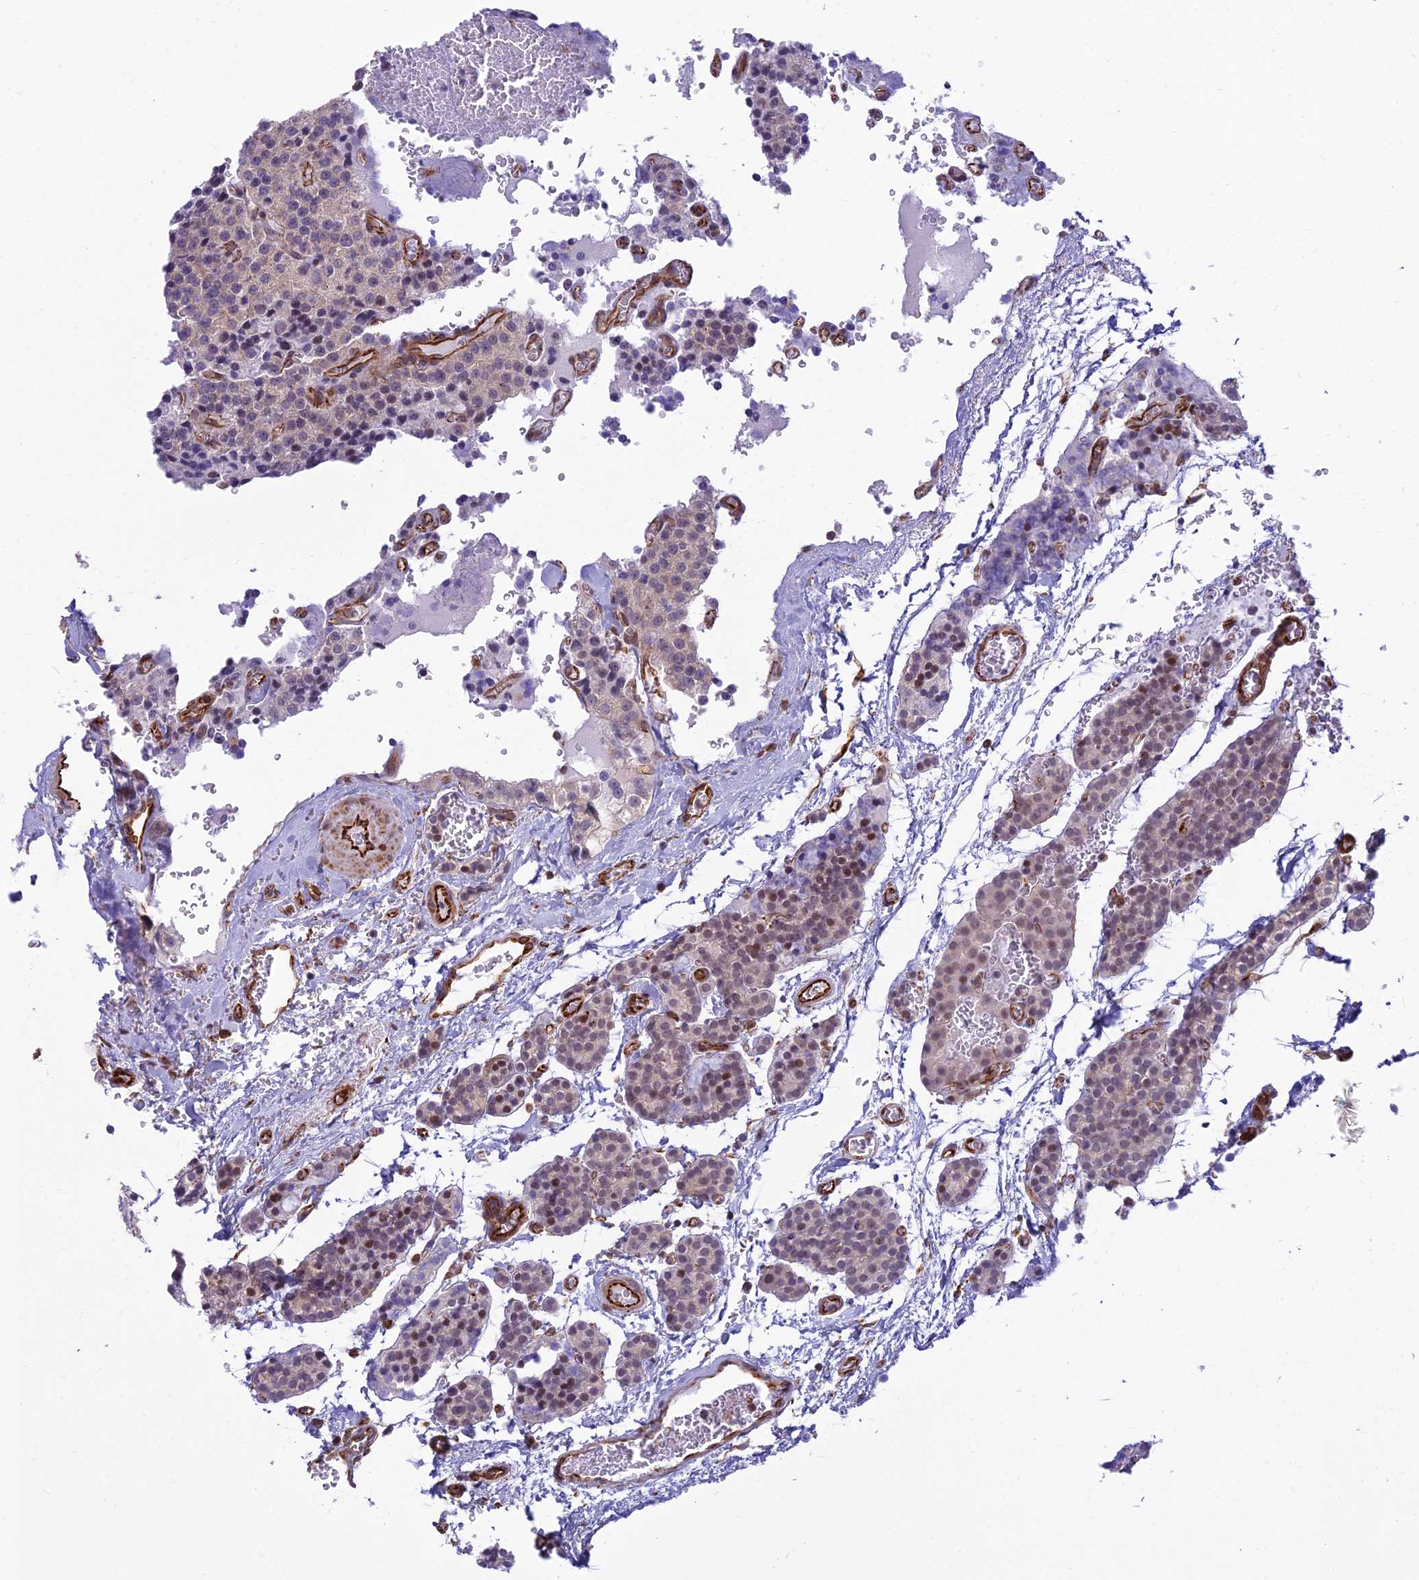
{"staining": {"intensity": "weak", "quantity": "25%-75%", "location": "nuclear"}, "tissue": "parathyroid gland", "cell_type": "Glandular cells", "image_type": "normal", "snomed": [{"axis": "morphology", "description": "Normal tissue, NOS"}, {"axis": "topography", "description": "Parathyroid gland"}], "caption": "Parathyroid gland was stained to show a protein in brown. There is low levels of weak nuclear staining in approximately 25%-75% of glandular cells. The protein is stained brown, and the nuclei are stained in blue (DAB IHC with brightfield microscopy, high magnification).", "gene": "SAPCD2", "patient": {"sex": "female", "age": 64}}